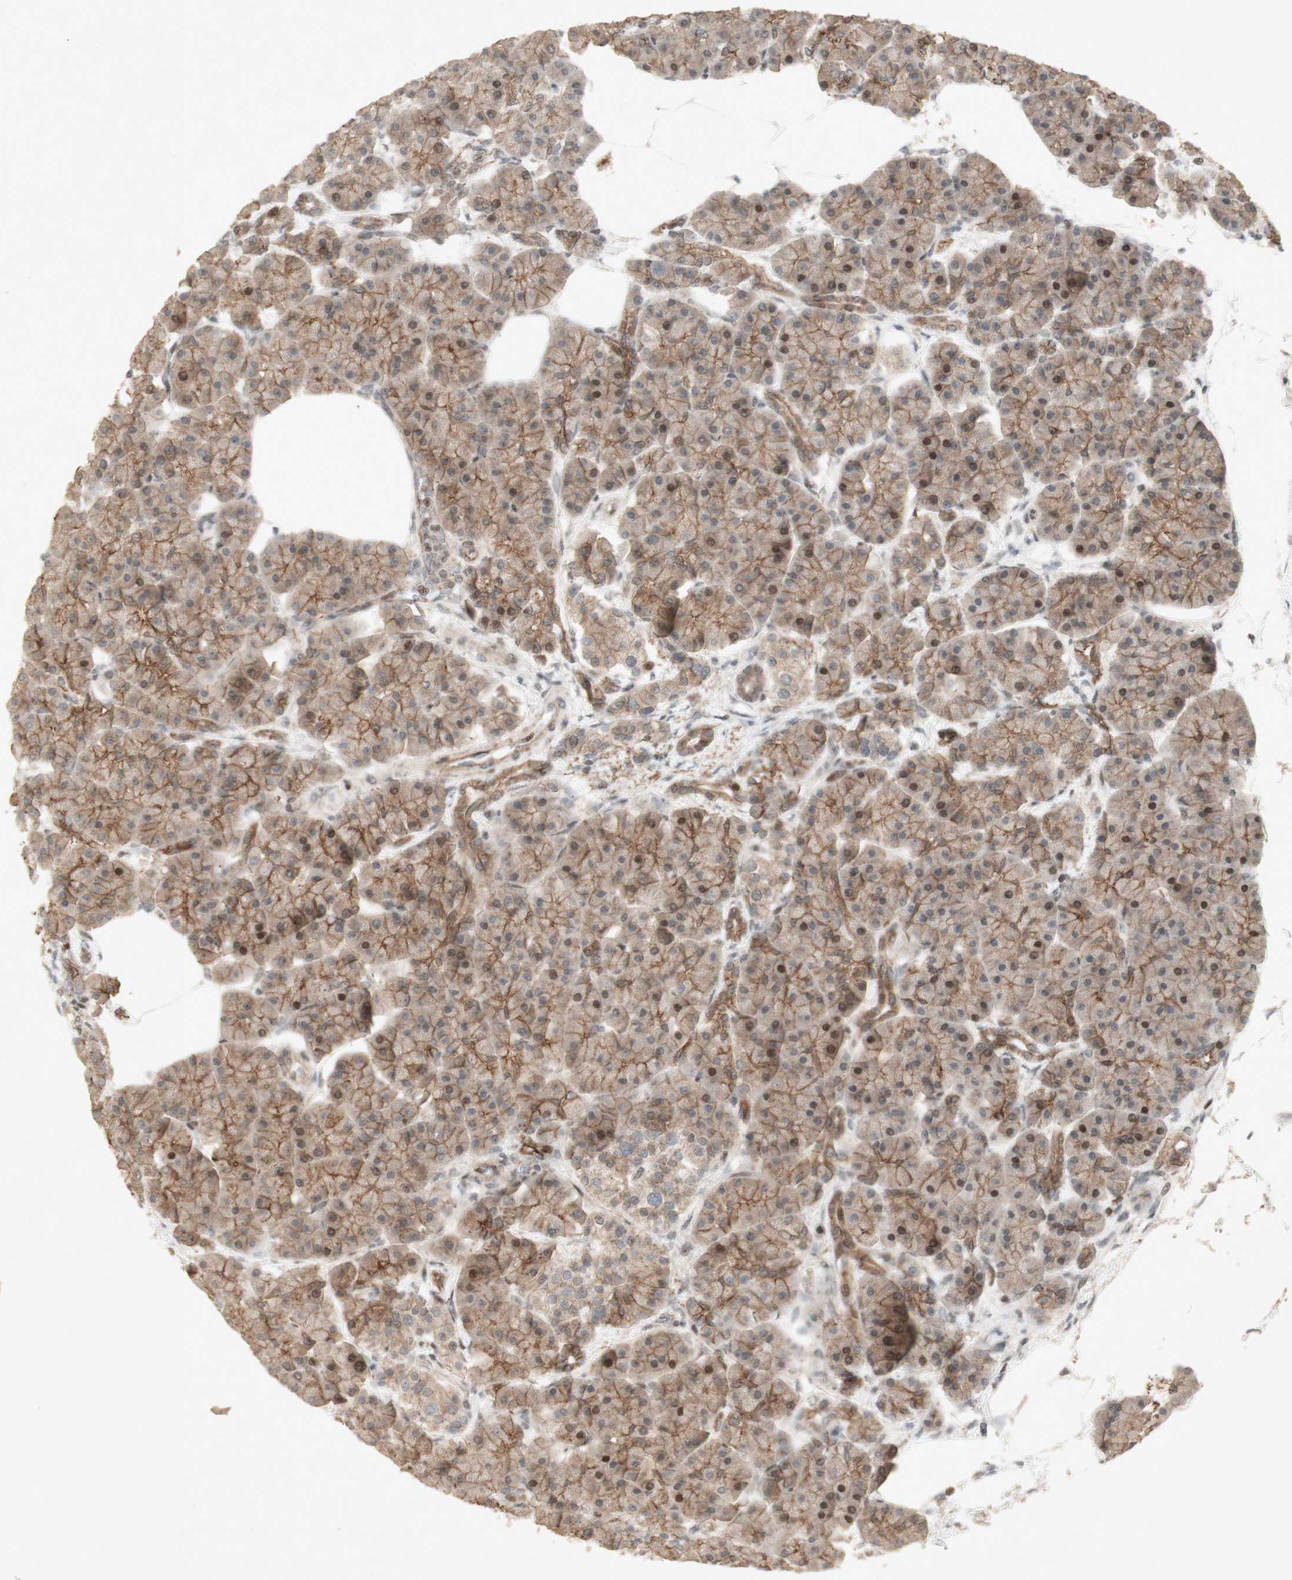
{"staining": {"intensity": "strong", "quantity": "25%-75%", "location": "cytoplasmic/membranous,nuclear"}, "tissue": "pancreas", "cell_type": "Exocrine glandular cells", "image_type": "normal", "snomed": [{"axis": "morphology", "description": "Normal tissue, NOS"}, {"axis": "topography", "description": "Pancreas"}], "caption": "About 25%-75% of exocrine glandular cells in unremarkable pancreas reveal strong cytoplasmic/membranous,nuclear protein staining as visualized by brown immunohistochemical staining.", "gene": "PLXNA1", "patient": {"sex": "female", "age": 70}}